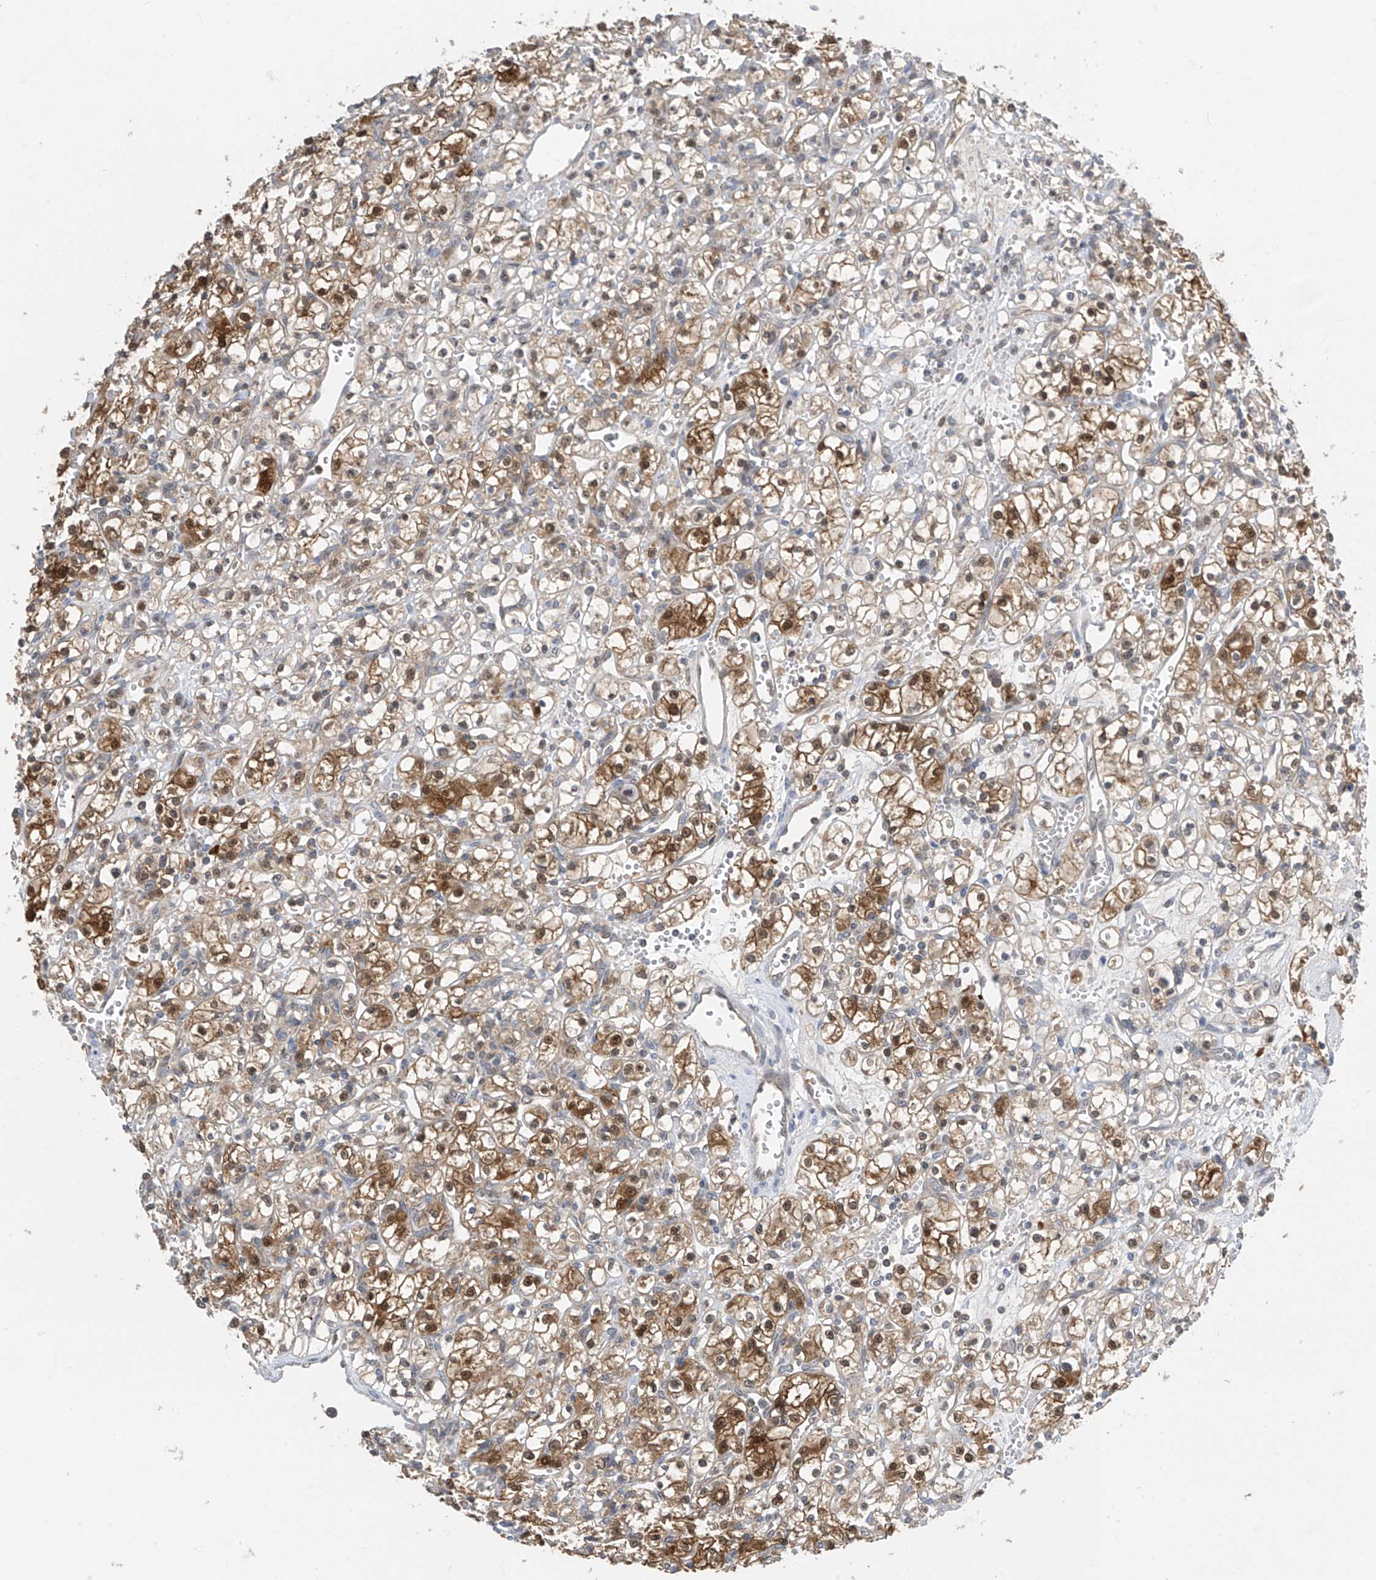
{"staining": {"intensity": "moderate", "quantity": ">75%", "location": "cytoplasmic/membranous,nuclear"}, "tissue": "renal cancer", "cell_type": "Tumor cells", "image_type": "cancer", "snomed": [{"axis": "morphology", "description": "Adenocarcinoma, NOS"}, {"axis": "topography", "description": "Kidney"}], "caption": "An immunohistochemistry (IHC) micrograph of neoplastic tissue is shown. Protein staining in brown shows moderate cytoplasmic/membranous and nuclear positivity in renal adenocarcinoma within tumor cells.", "gene": "TTC38", "patient": {"sex": "female", "age": 59}}